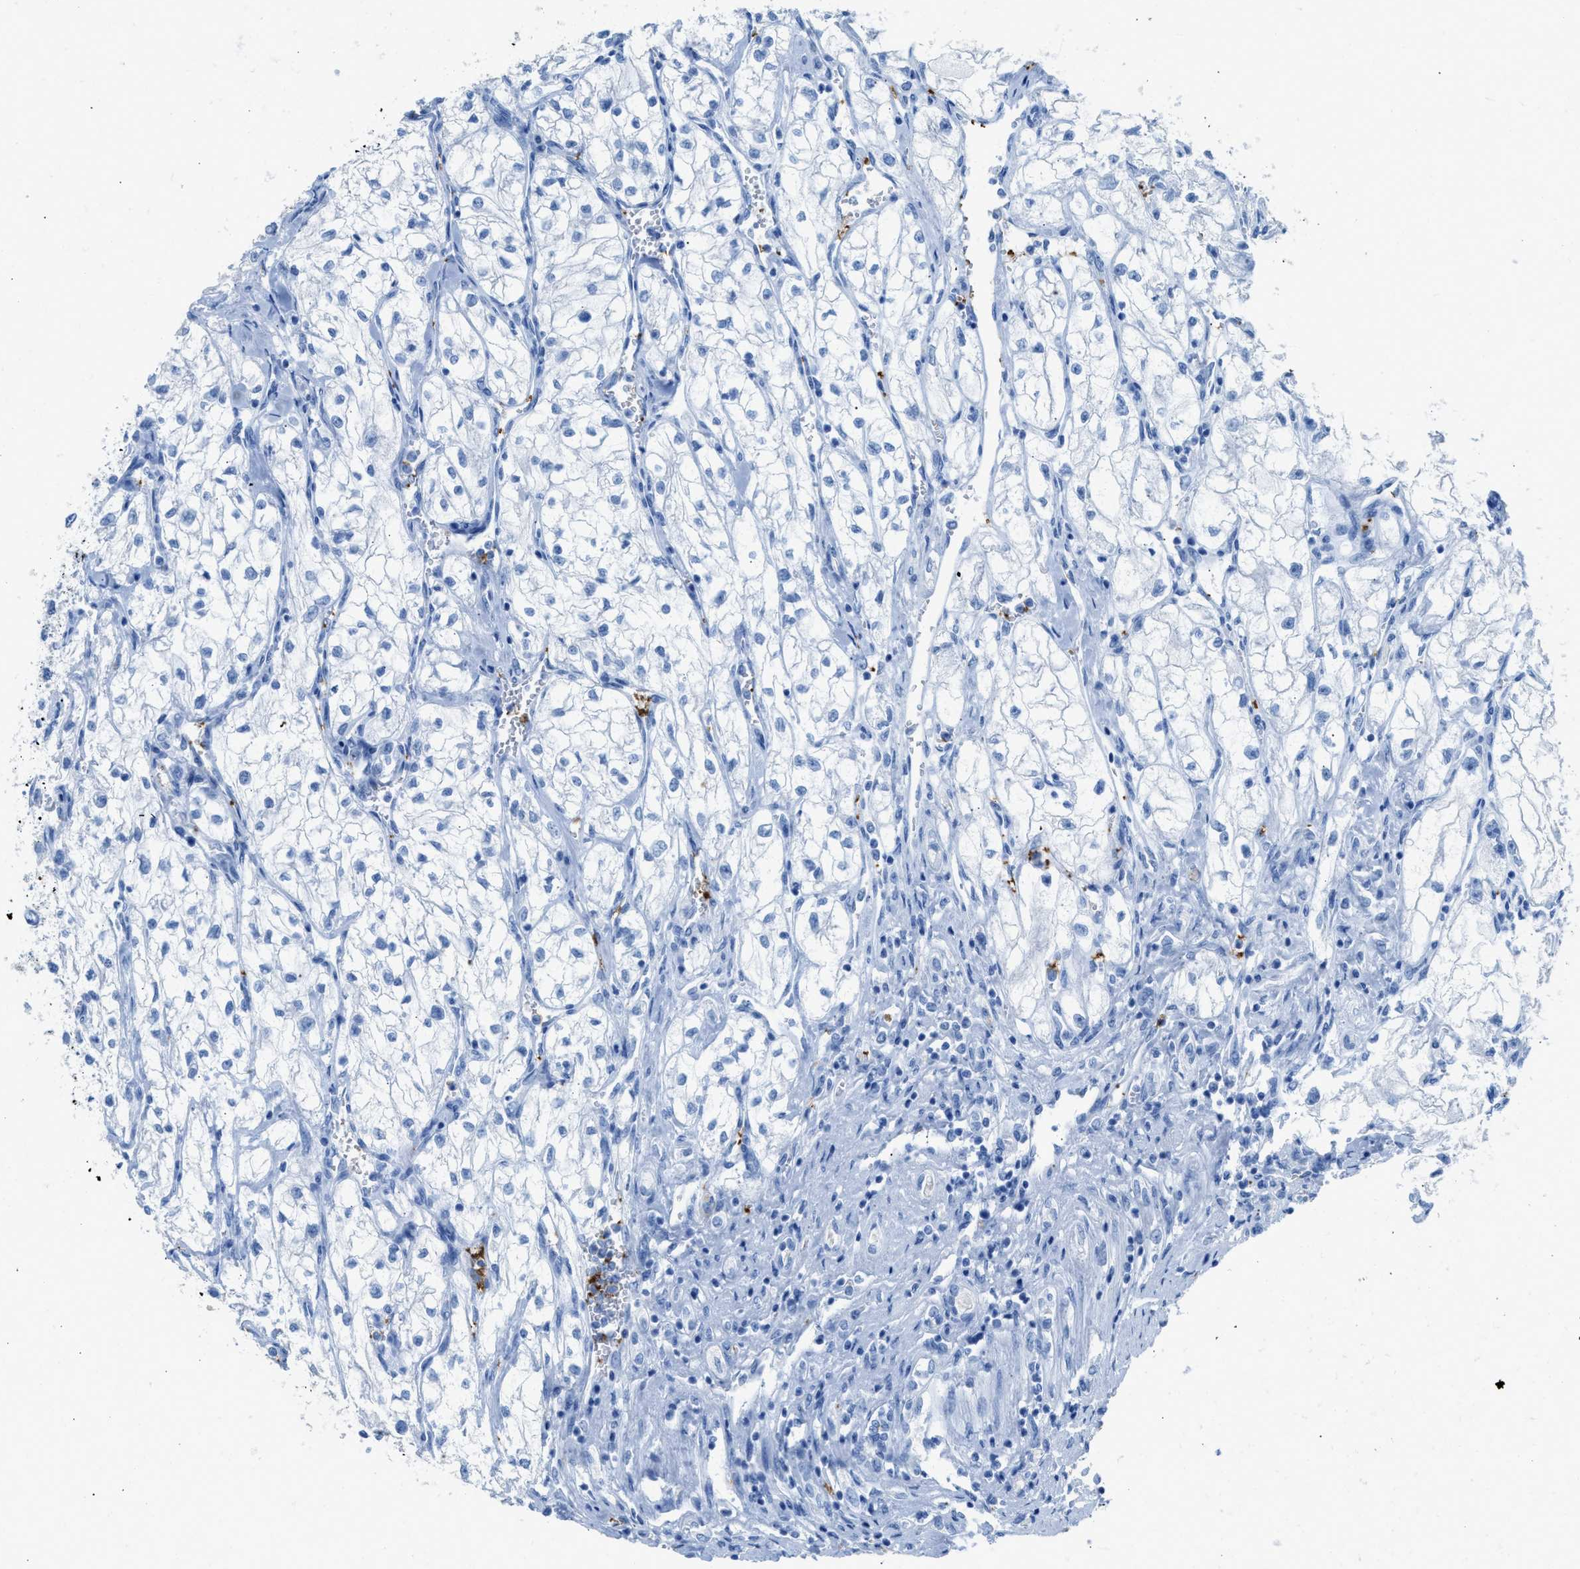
{"staining": {"intensity": "negative", "quantity": "none", "location": "none"}, "tissue": "renal cancer", "cell_type": "Tumor cells", "image_type": "cancer", "snomed": [{"axis": "morphology", "description": "Adenocarcinoma, NOS"}, {"axis": "topography", "description": "Kidney"}], "caption": "Immunohistochemistry histopathology image of neoplastic tissue: renal cancer stained with DAB exhibits no significant protein staining in tumor cells.", "gene": "FAIM2", "patient": {"sex": "female", "age": 70}}